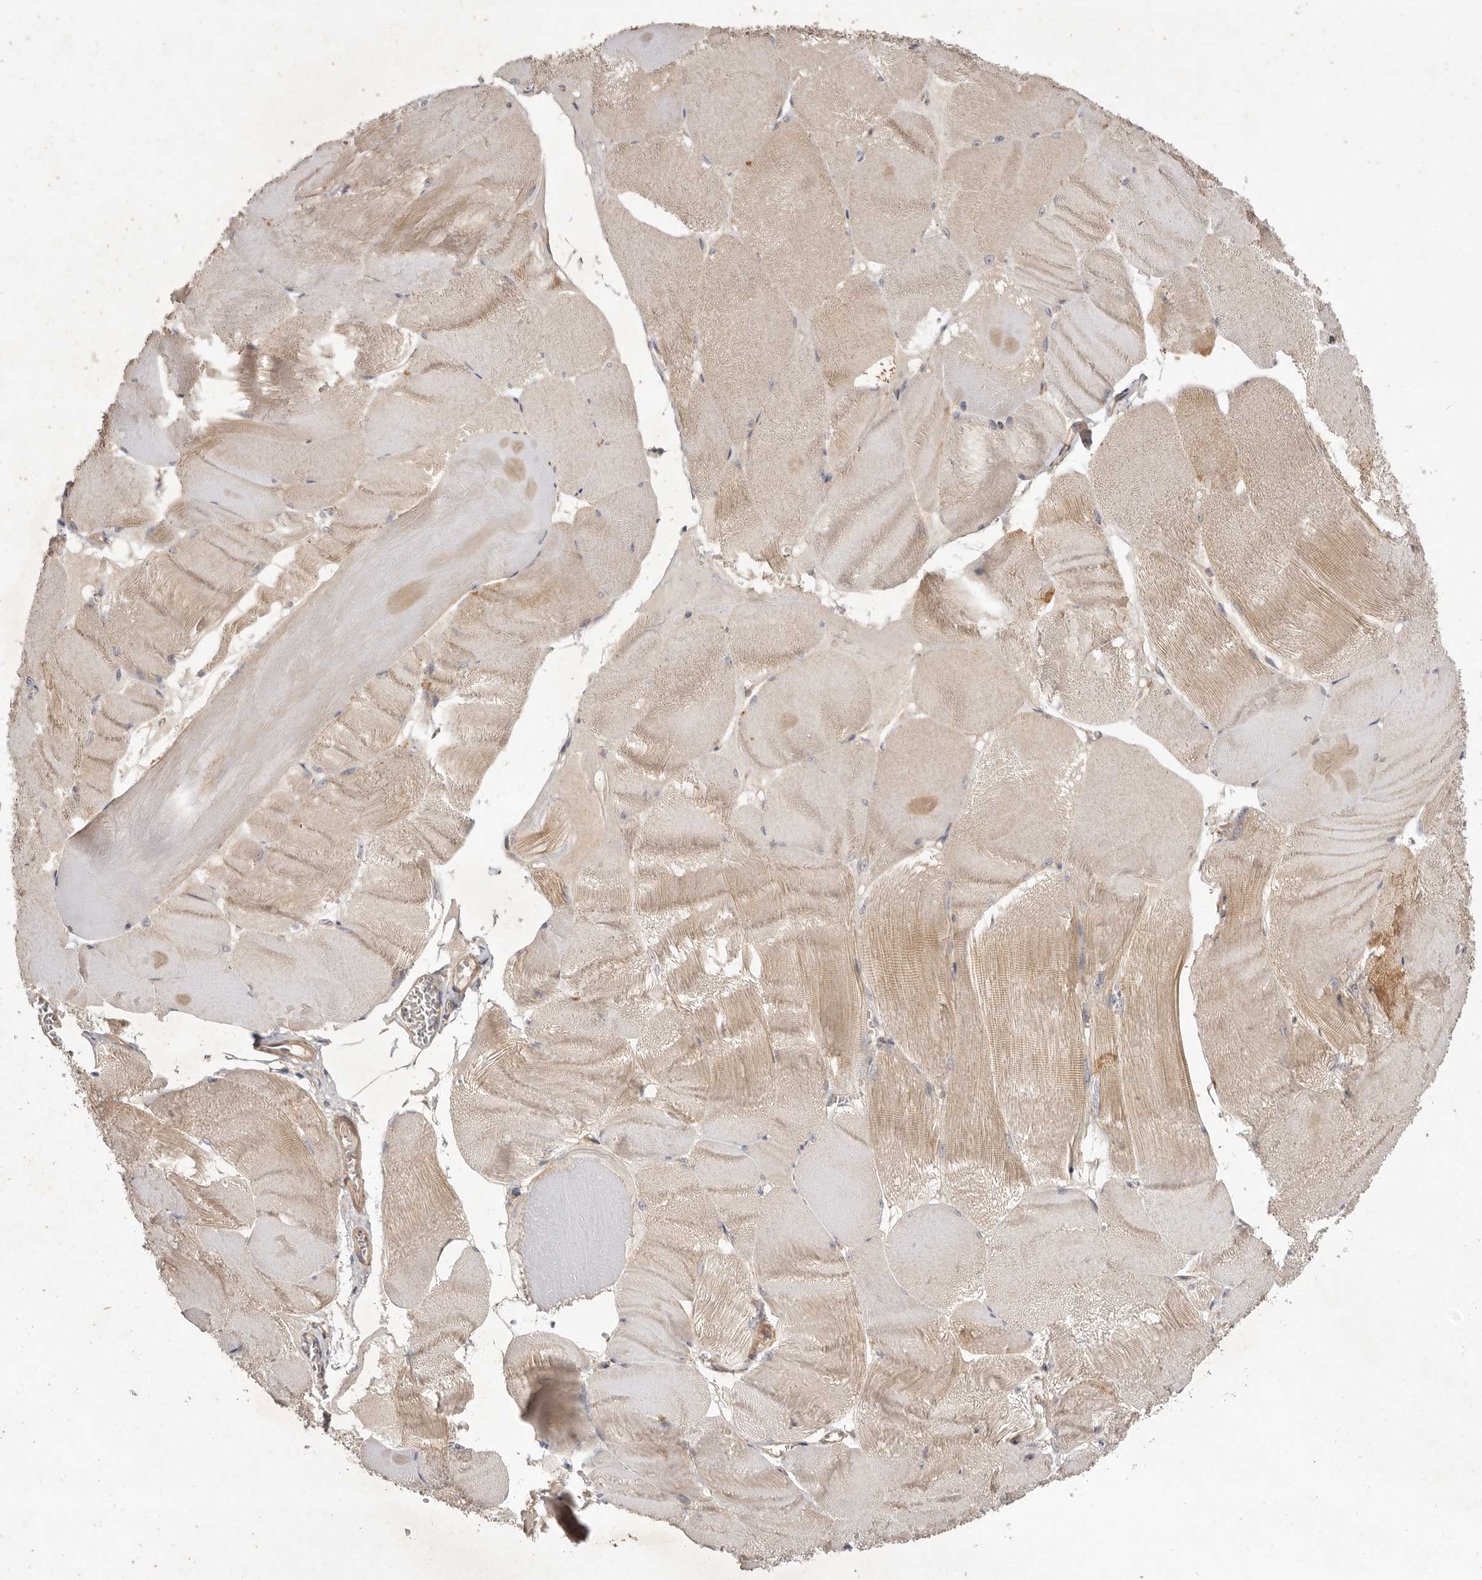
{"staining": {"intensity": "weak", "quantity": "25%-75%", "location": "cytoplasmic/membranous"}, "tissue": "skeletal muscle", "cell_type": "Myocytes", "image_type": "normal", "snomed": [{"axis": "morphology", "description": "Normal tissue, NOS"}, {"axis": "morphology", "description": "Basal cell carcinoma"}, {"axis": "topography", "description": "Skeletal muscle"}], "caption": "Immunohistochemistry (IHC) (DAB) staining of benign human skeletal muscle shows weak cytoplasmic/membranous protein staining in approximately 25%-75% of myocytes. The protein is shown in brown color, while the nuclei are stained blue.", "gene": "ADAMTS9", "patient": {"sex": "female", "age": 64}}